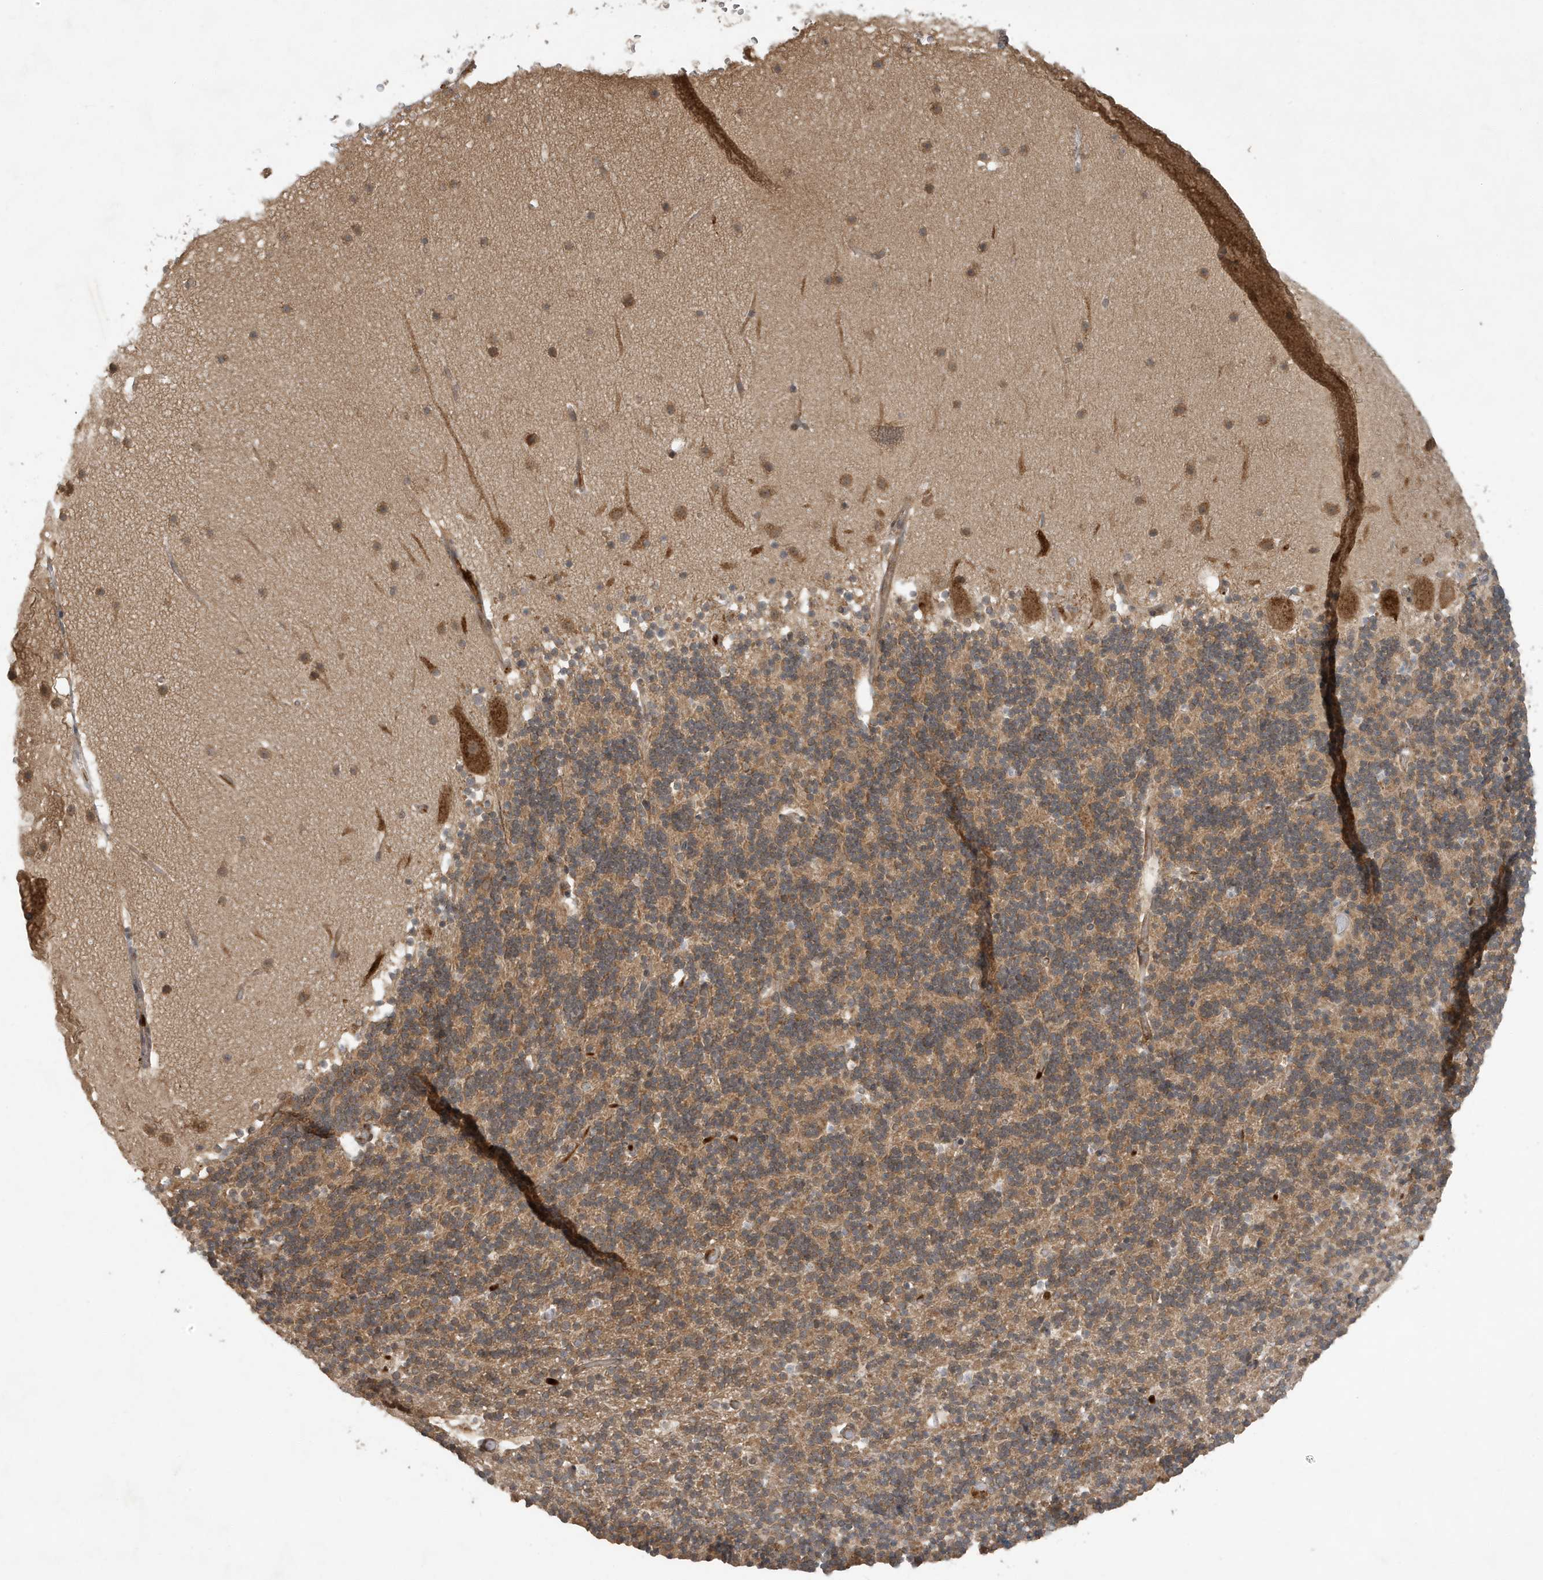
{"staining": {"intensity": "moderate", "quantity": ">75%", "location": "cytoplasmic/membranous"}, "tissue": "cerebellum", "cell_type": "Cells in granular layer", "image_type": "normal", "snomed": [{"axis": "morphology", "description": "Normal tissue, NOS"}, {"axis": "topography", "description": "Cerebellum"}], "caption": "Immunohistochemical staining of unremarkable cerebellum shows moderate cytoplasmic/membranous protein expression in about >75% of cells in granular layer. The protein is shown in brown color, while the nuclei are stained blue.", "gene": "ABCB9", "patient": {"sex": "male", "age": 57}}